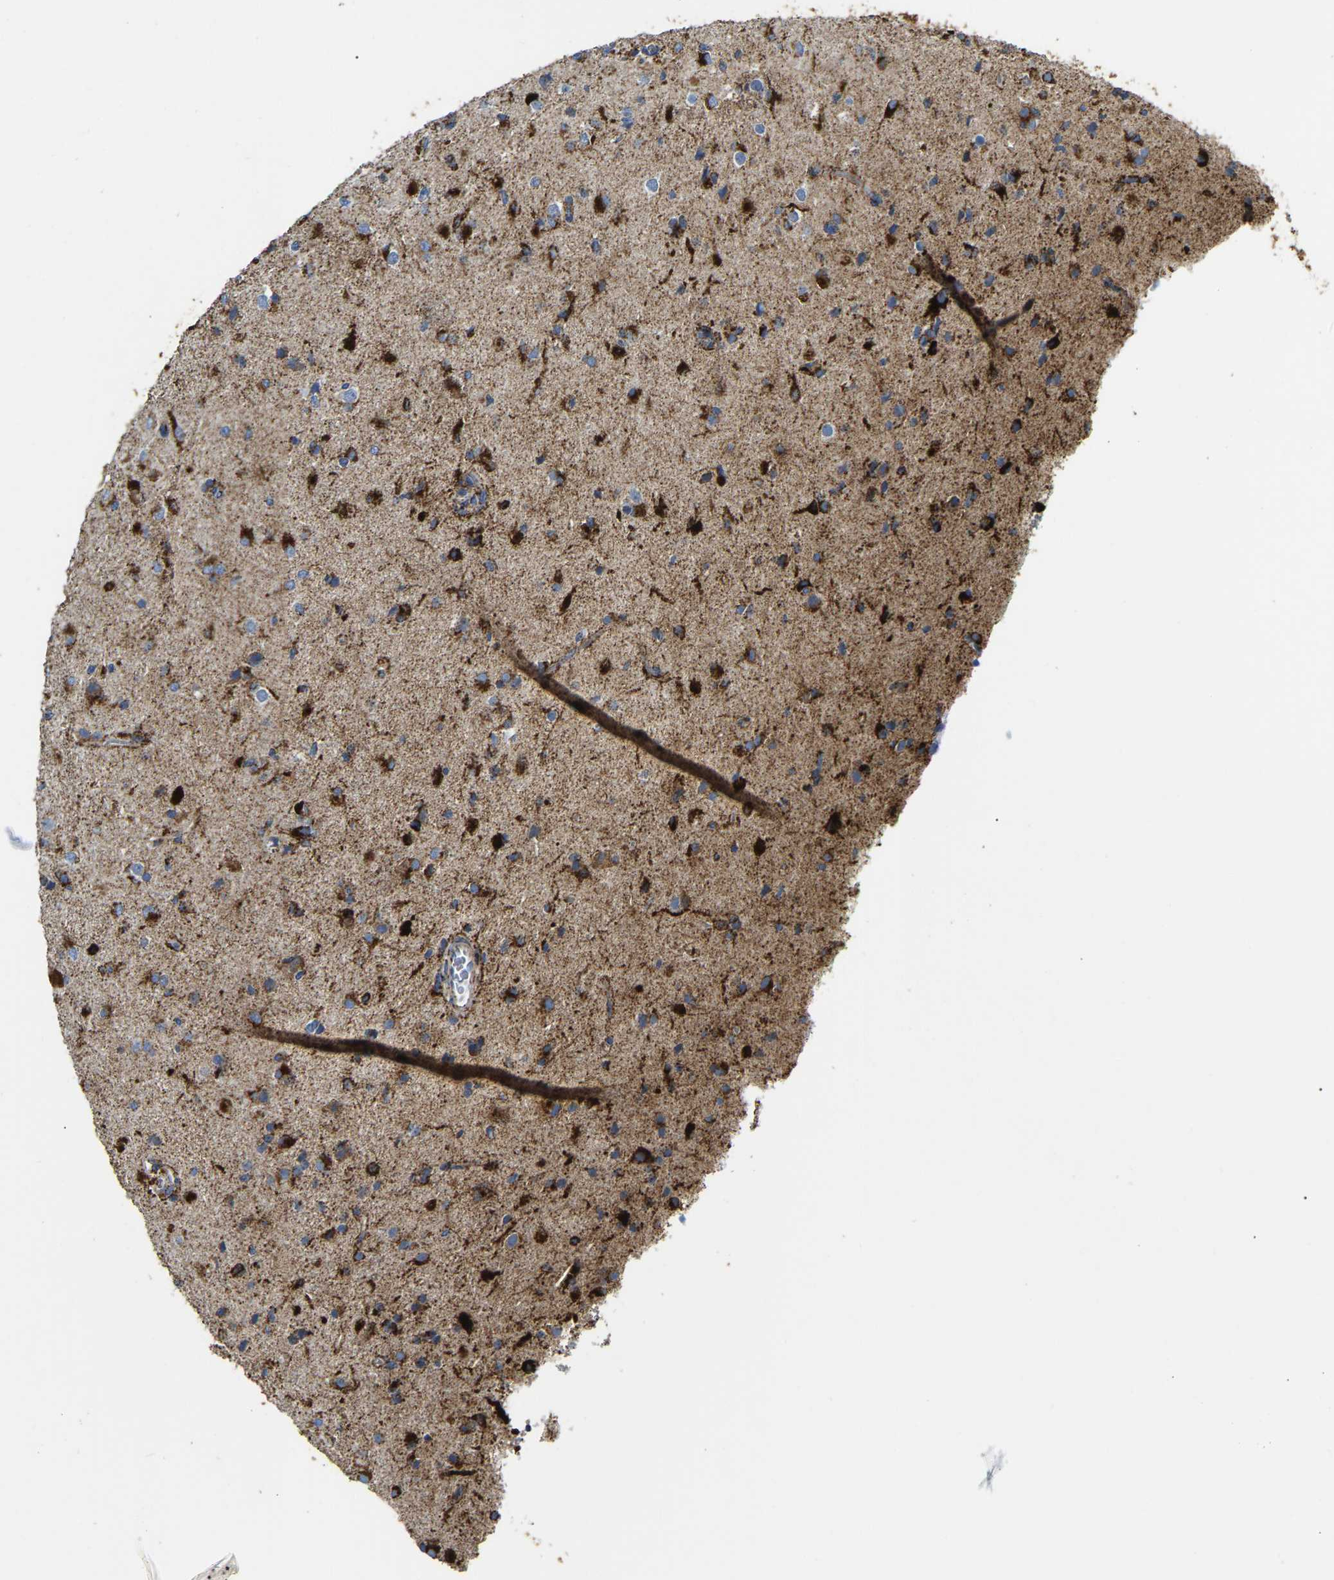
{"staining": {"intensity": "strong", "quantity": "25%-75%", "location": "cytoplasmic/membranous"}, "tissue": "glioma", "cell_type": "Tumor cells", "image_type": "cancer", "snomed": [{"axis": "morphology", "description": "Glioma, malignant, Low grade"}, {"axis": "topography", "description": "Brain"}], "caption": "Protein staining displays strong cytoplasmic/membranous positivity in approximately 25%-75% of tumor cells in glioma.", "gene": "HIBADH", "patient": {"sex": "male", "age": 65}}